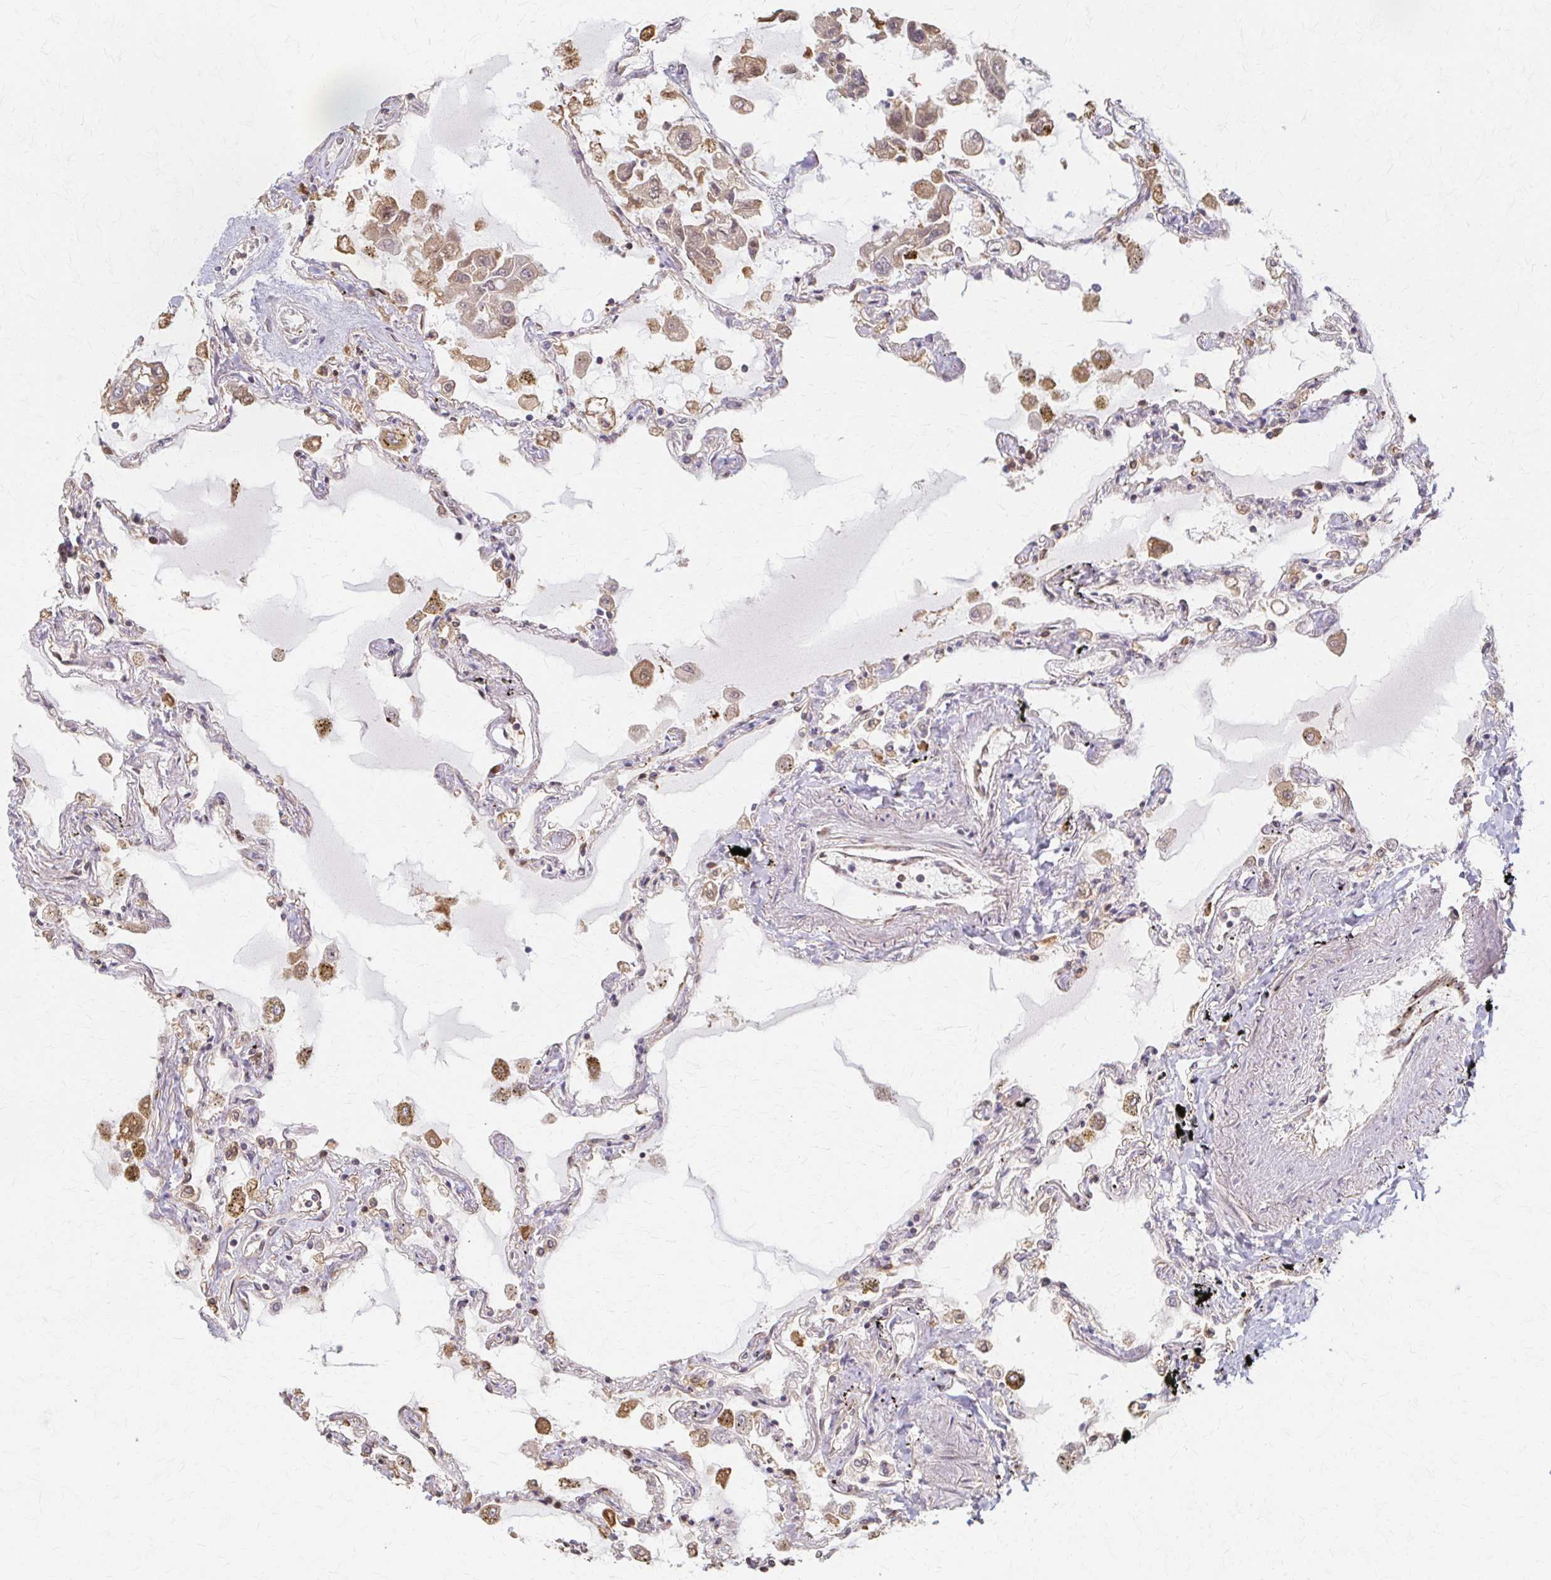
{"staining": {"intensity": "moderate", "quantity": "25%-75%", "location": "cytoplasmic/membranous"}, "tissue": "lung", "cell_type": "Alveolar cells", "image_type": "normal", "snomed": [{"axis": "morphology", "description": "Normal tissue, NOS"}, {"axis": "morphology", "description": "Adenocarcinoma, NOS"}, {"axis": "topography", "description": "Cartilage tissue"}, {"axis": "topography", "description": "Lung"}], "caption": "Protein positivity by IHC demonstrates moderate cytoplasmic/membranous staining in about 25%-75% of alveolar cells in unremarkable lung. The staining is performed using DAB (3,3'-diaminobenzidine) brown chromogen to label protein expression. The nuclei are counter-stained blue using hematoxylin.", "gene": "ARHGAP35", "patient": {"sex": "female", "age": 67}}